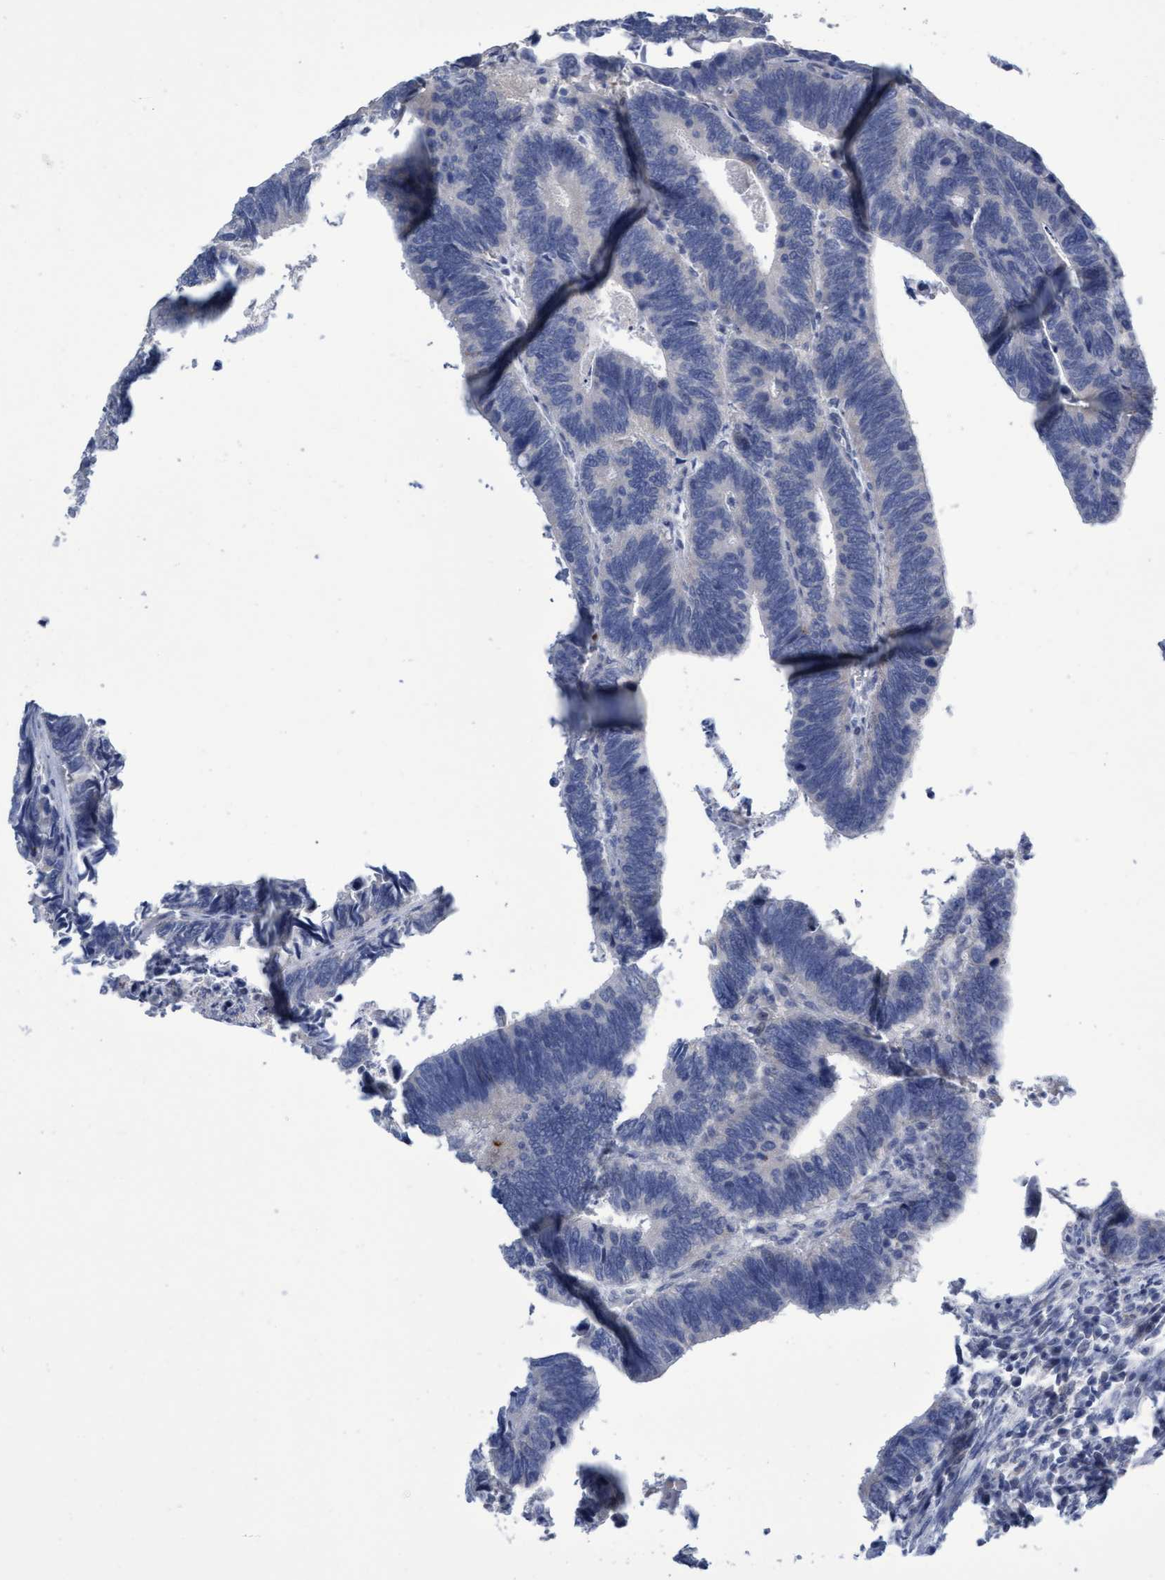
{"staining": {"intensity": "negative", "quantity": "none", "location": "none"}, "tissue": "colorectal cancer", "cell_type": "Tumor cells", "image_type": "cancer", "snomed": [{"axis": "morphology", "description": "Adenocarcinoma, NOS"}, {"axis": "topography", "description": "Colon"}], "caption": "The immunohistochemistry (IHC) micrograph has no significant expression in tumor cells of adenocarcinoma (colorectal) tissue.", "gene": "ABCF2", "patient": {"sex": "male", "age": 72}}